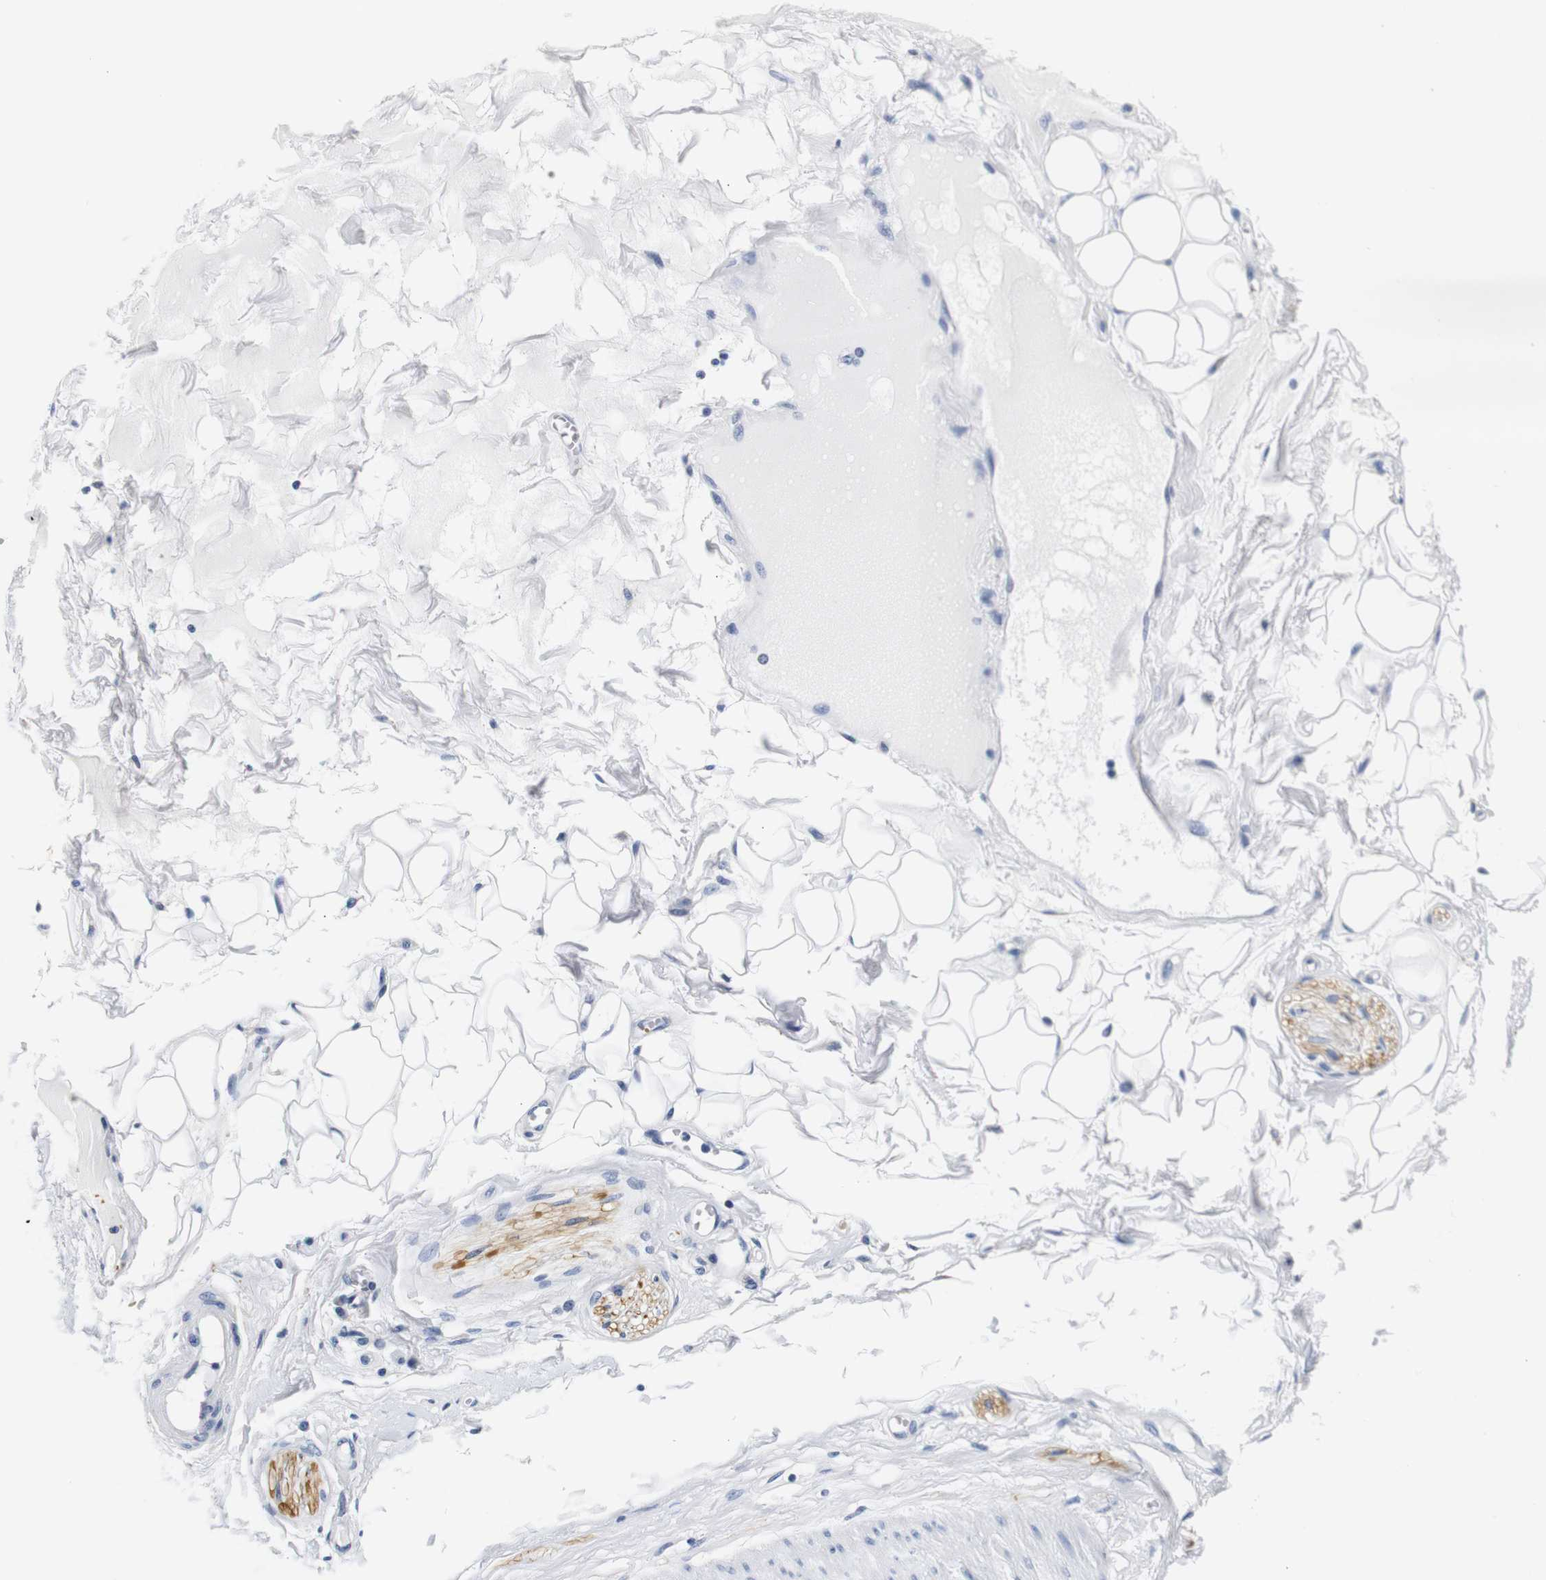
{"staining": {"intensity": "negative", "quantity": "none", "location": "none"}, "tissue": "adipose tissue", "cell_type": "Adipocytes", "image_type": "normal", "snomed": [{"axis": "morphology", "description": "Normal tissue, NOS"}, {"axis": "morphology", "description": "Inflammation, NOS"}, {"axis": "topography", "description": "Salivary gland"}, {"axis": "topography", "description": "Peripheral nerve tissue"}], "caption": "The histopathology image reveals no staining of adipocytes in unremarkable adipose tissue.", "gene": "GP1BA", "patient": {"sex": "female", "age": 75}}